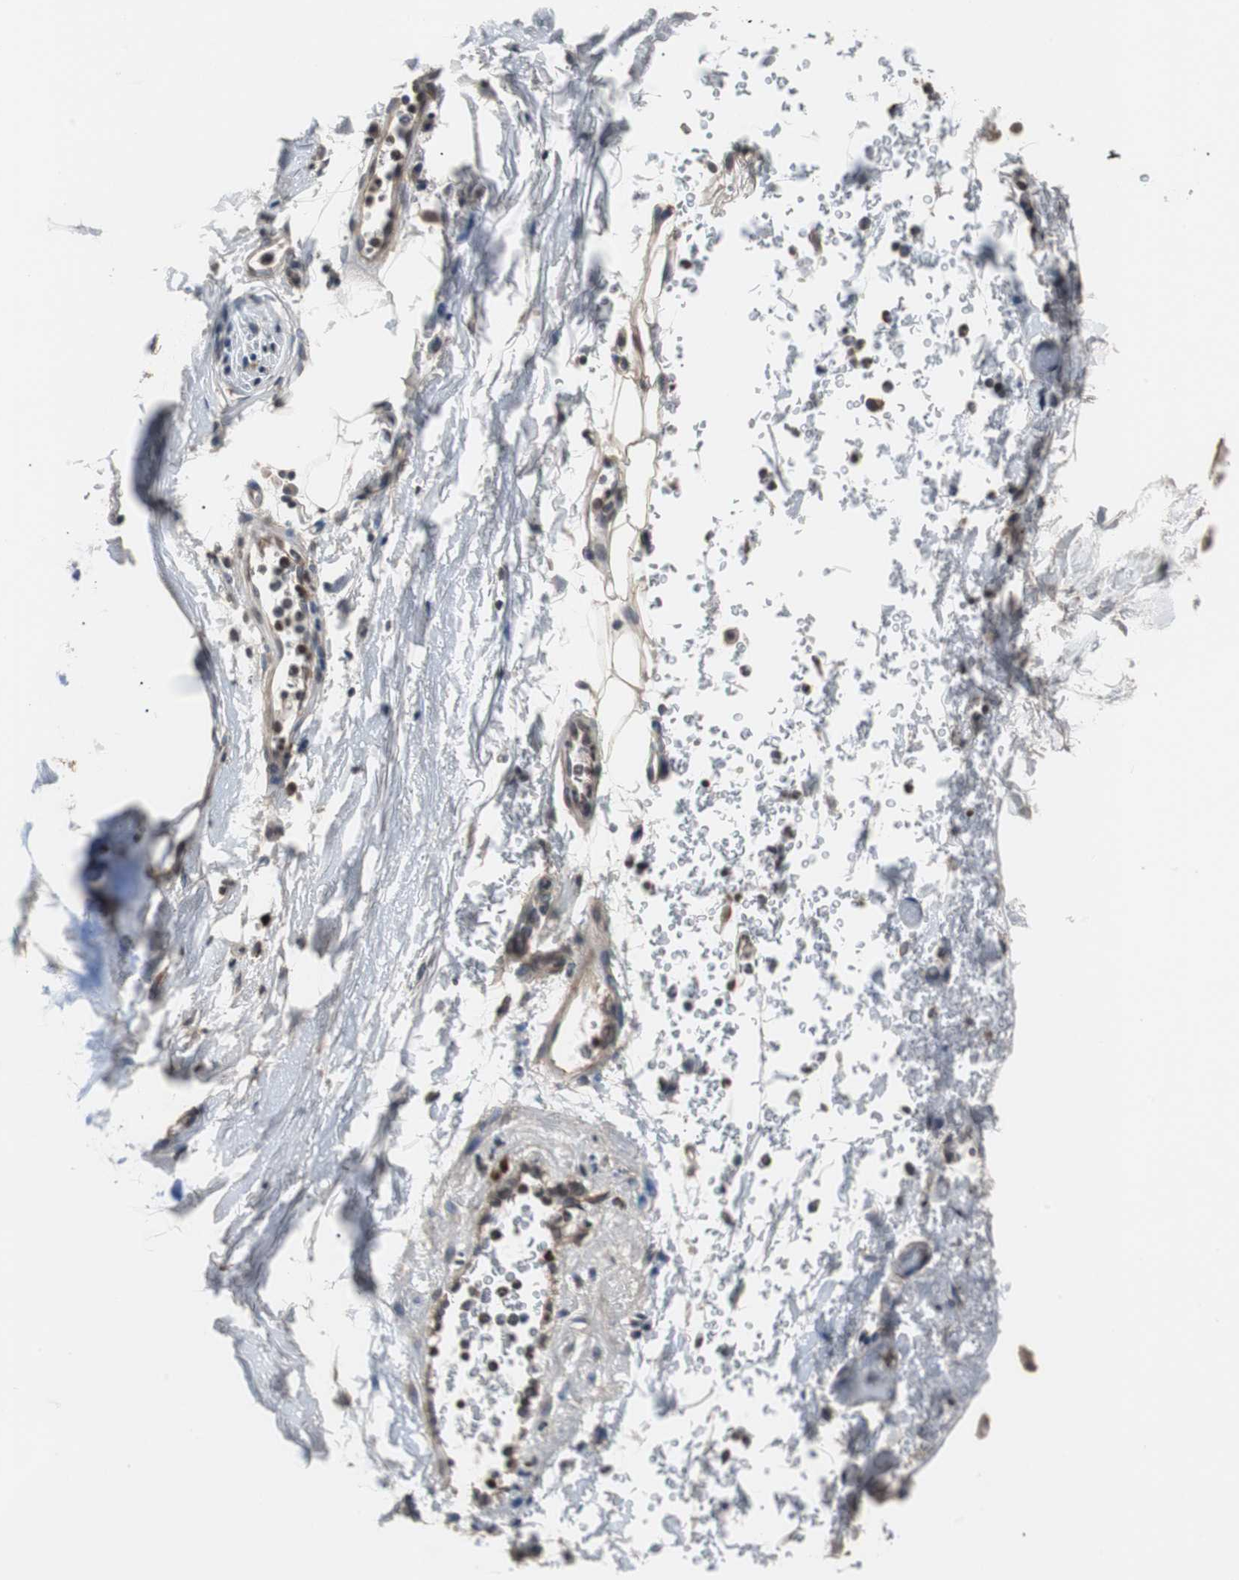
{"staining": {"intensity": "negative", "quantity": "none", "location": "none"}, "tissue": "adipose tissue", "cell_type": "Adipocytes", "image_type": "normal", "snomed": [{"axis": "morphology", "description": "Normal tissue, NOS"}, {"axis": "topography", "description": "Cartilage tissue"}, {"axis": "topography", "description": "Bronchus"}], "caption": "Immunohistochemistry of normal adipose tissue reveals no staining in adipocytes.", "gene": "TOP2A", "patient": {"sex": "female", "age": 73}}